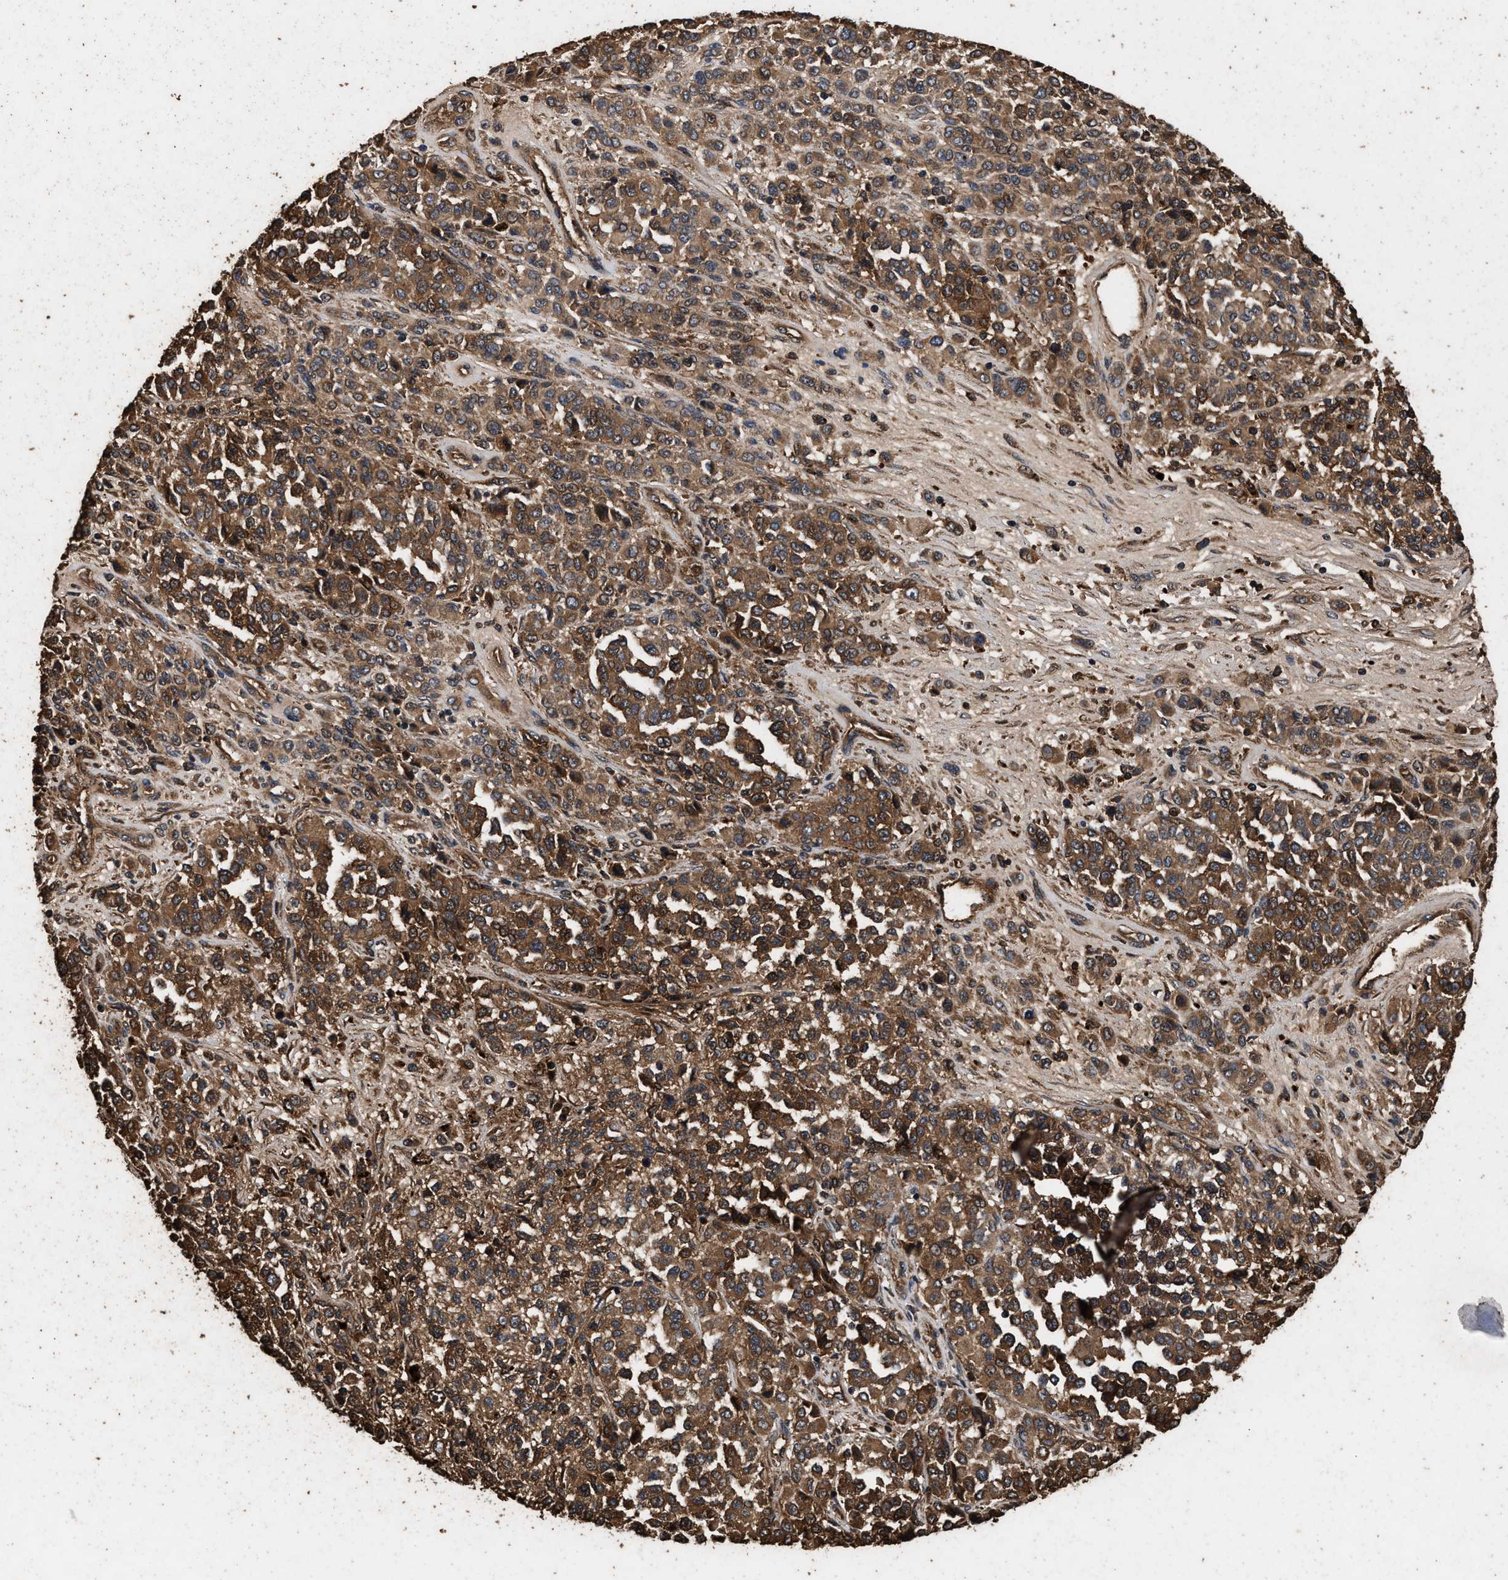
{"staining": {"intensity": "moderate", "quantity": ">75%", "location": "cytoplasmic/membranous"}, "tissue": "melanoma", "cell_type": "Tumor cells", "image_type": "cancer", "snomed": [{"axis": "morphology", "description": "Malignant melanoma, Metastatic site"}, {"axis": "topography", "description": "Pancreas"}], "caption": "Immunohistochemistry (IHC) (DAB) staining of melanoma displays moderate cytoplasmic/membranous protein positivity in approximately >75% of tumor cells.", "gene": "KYAT1", "patient": {"sex": "female", "age": 30}}